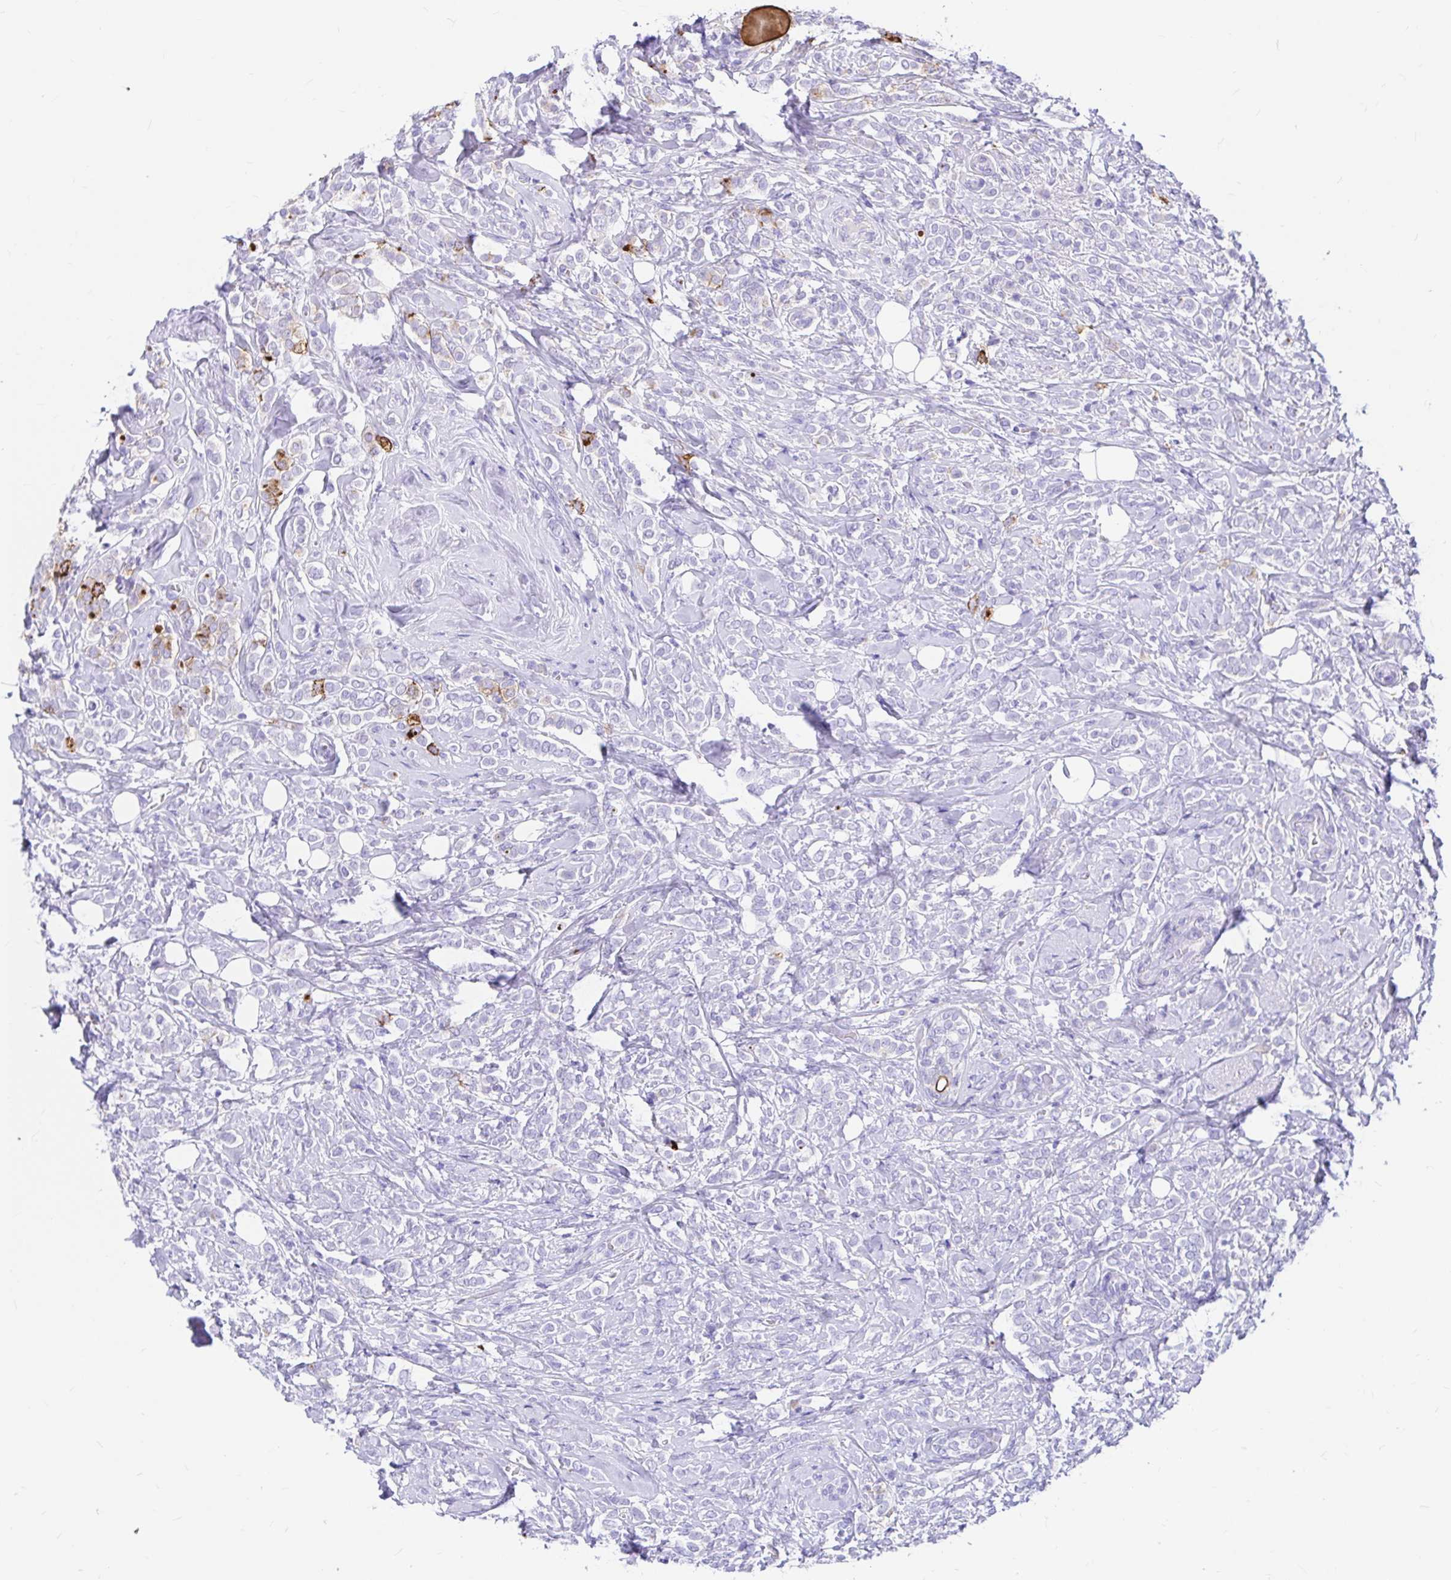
{"staining": {"intensity": "negative", "quantity": "none", "location": "none"}, "tissue": "breast cancer", "cell_type": "Tumor cells", "image_type": "cancer", "snomed": [{"axis": "morphology", "description": "Lobular carcinoma"}, {"axis": "topography", "description": "Breast"}], "caption": "There is no significant positivity in tumor cells of breast cancer. (Brightfield microscopy of DAB immunohistochemistry (IHC) at high magnification).", "gene": "CLEC1B", "patient": {"sex": "female", "age": 49}}